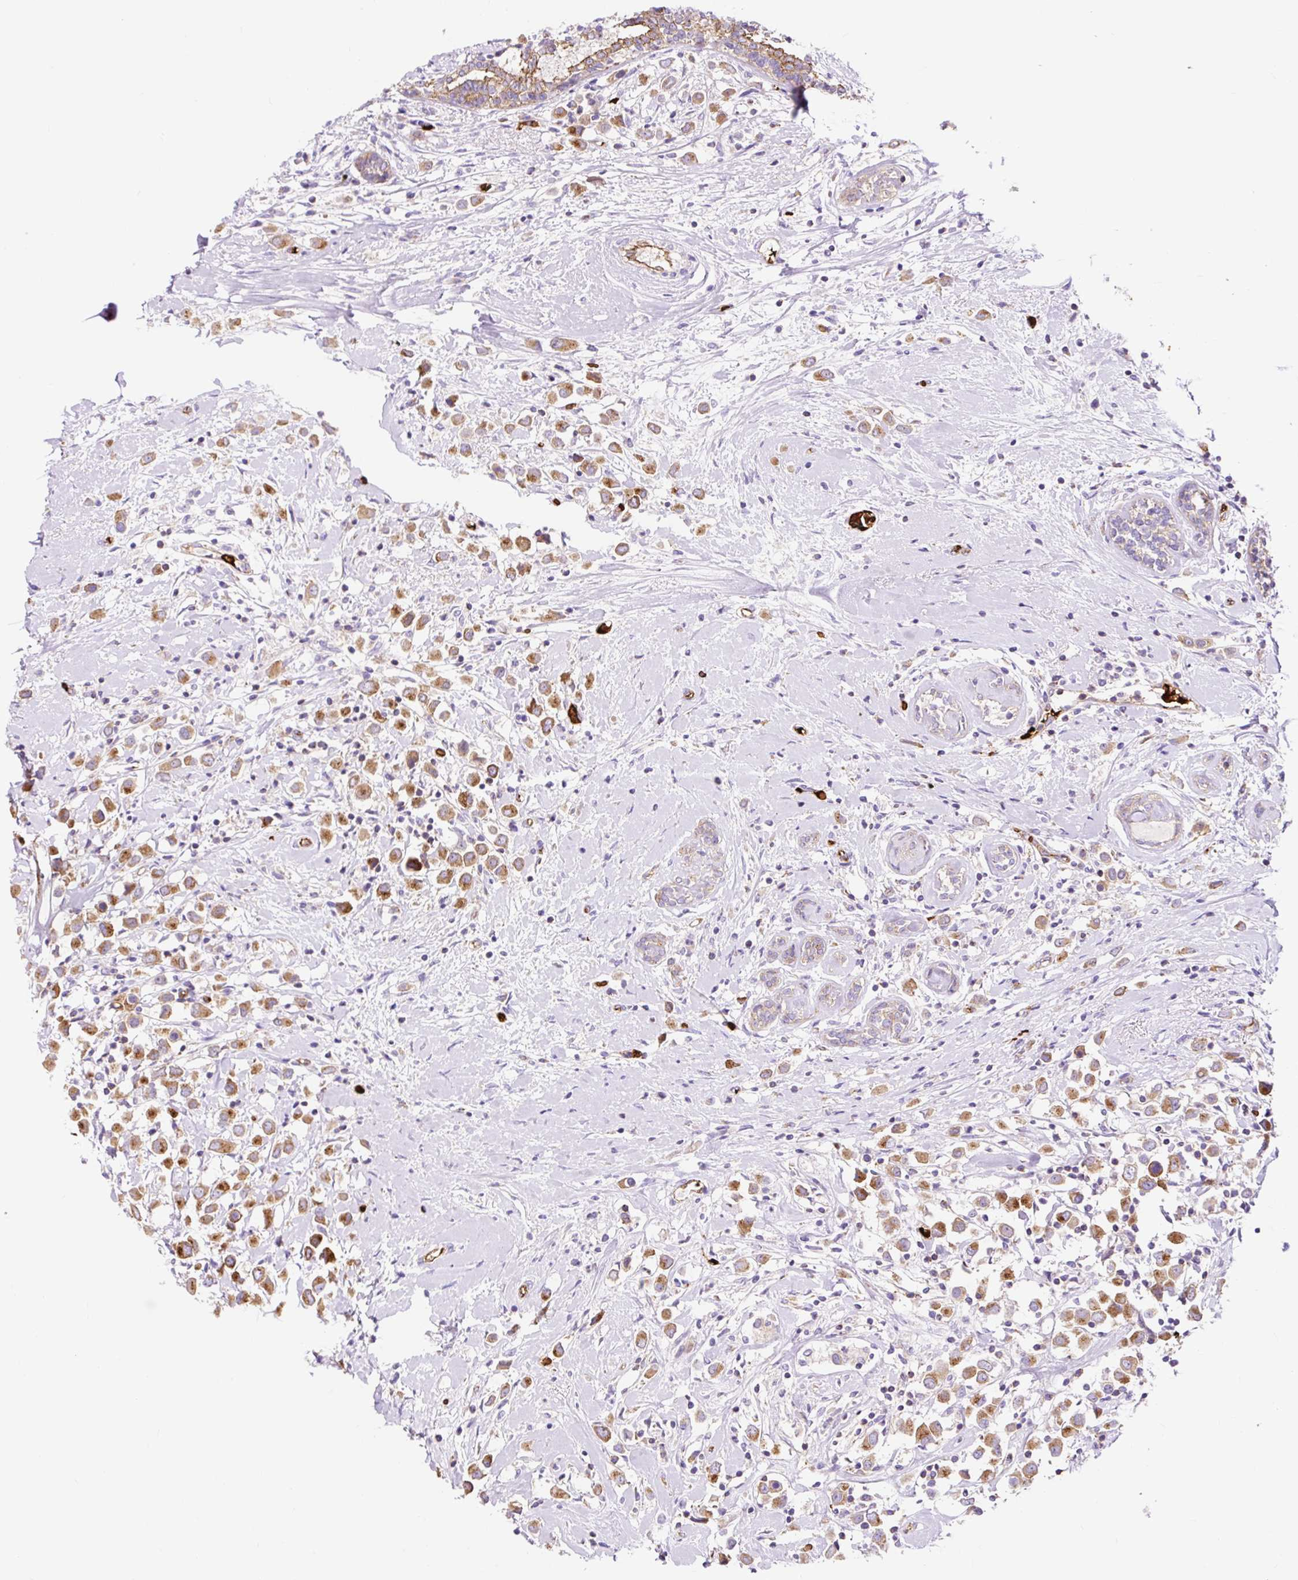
{"staining": {"intensity": "moderate", "quantity": ">75%", "location": "cytoplasmic/membranous"}, "tissue": "breast cancer", "cell_type": "Tumor cells", "image_type": "cancer", "snomed": [{"axis": "morphology", "description": "Duct carcinoma"}, {"axis": "topography", "description": "Breast"}], "caption": "A micrograph of human breast cancer stained for a protein displays moderate cytoplasmic/membranous brown staining in tumor cells.", "gene": "HIP1R", "patient": {"sex": "female", "age": 87}}